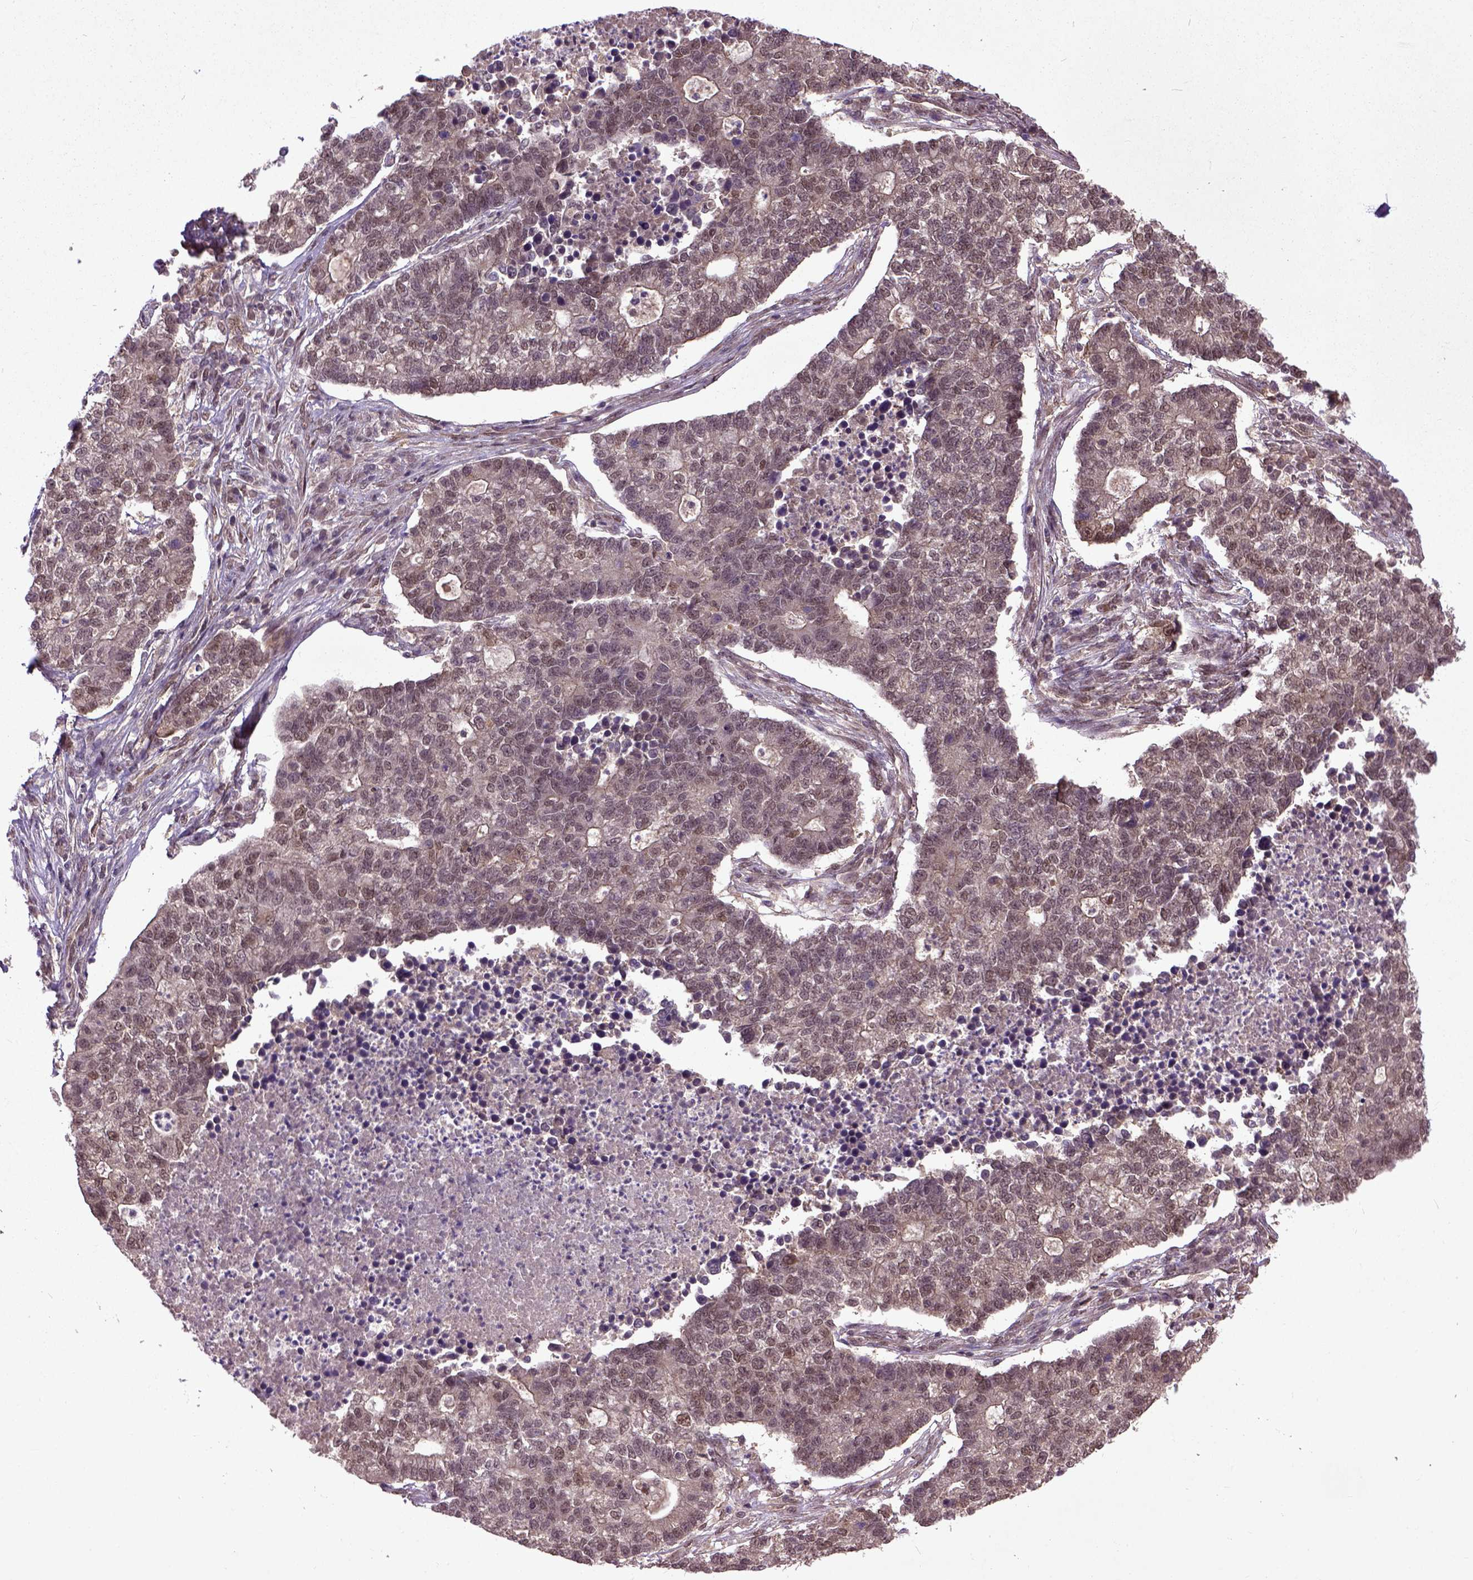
{"staining": {"intensity": "moderate", "quantity": ">75%", "location": "nuclear"}, "tissue": "lung cancer", "cell_type": "Tumor cells", "image_type": "cancer", "snomed": [{"axis": "morphology", "description": "Adenocarcinoma, NOS"}, {"axis": "topography", "description": "Lung"}], "caption": "Protein analysis of lung adenocarcinoma tissue demonstrates moderate nuclear expression in approximately >75% of tumor cells.", "gene": "UBA3", "patient": {"sex": "male", "age": 57}}